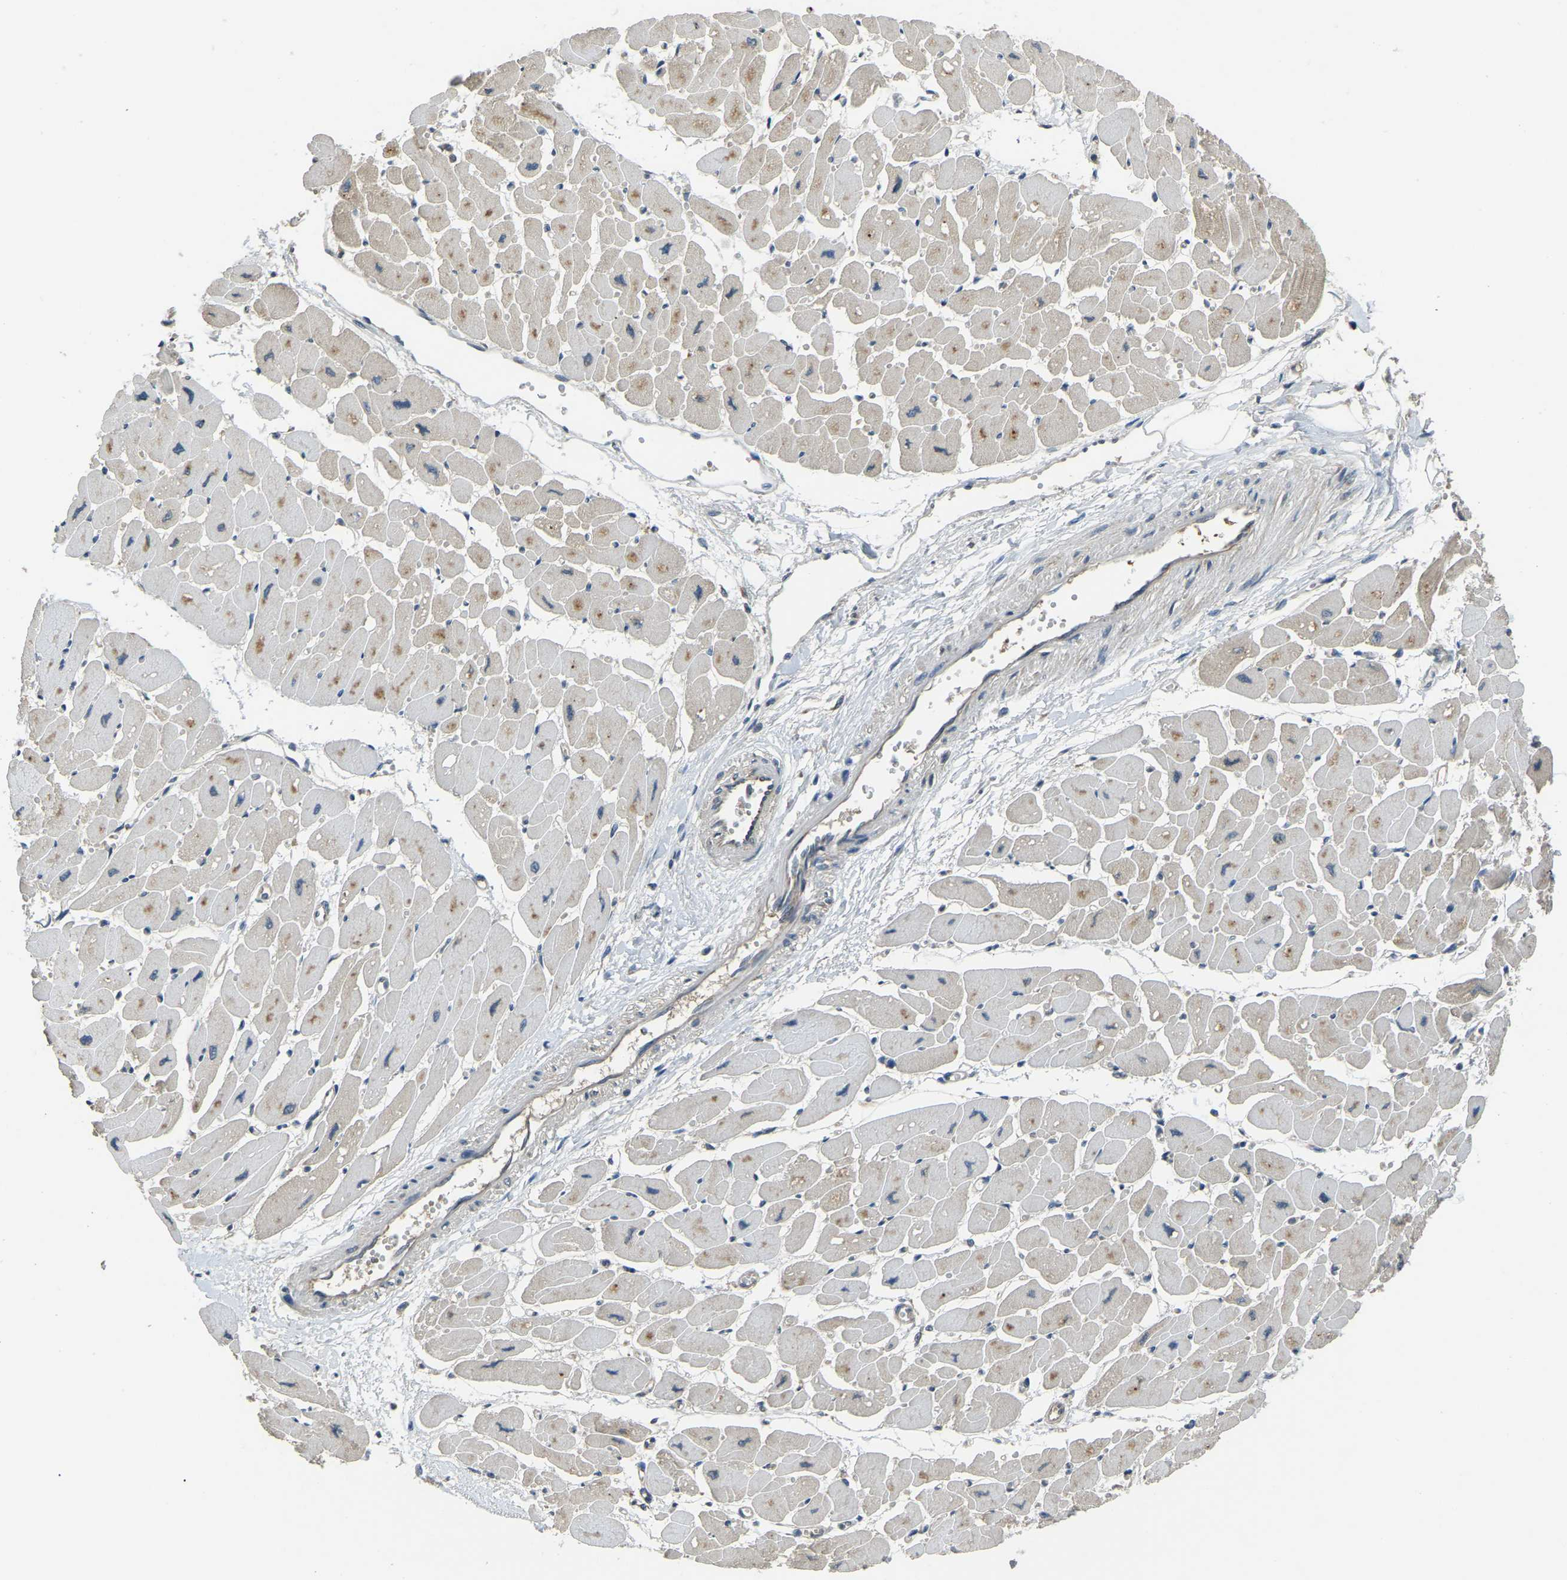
{"staining": {"intensity": "weak", "quantity": ">75%", "location": "cytoplasmic/membranous"}, "tissue": "heart muscle", "cell_type": "Cardiomyocytes", "image_type": "normal", "snomed": [{"axis": "morphology", "description": "Normal tissue, NOS"}, {"axis": "topography", "description": "Heart"}], "caption": "Approximately >75% of cardiomyocytes in unremarkable human heart muscle demonstrate weak cytoplasmic/membranous protein positivity as visualized by brown immunohistochemical staining.", "gene": "AIMP1", "patient": {"sex": "female", "age": 54}}